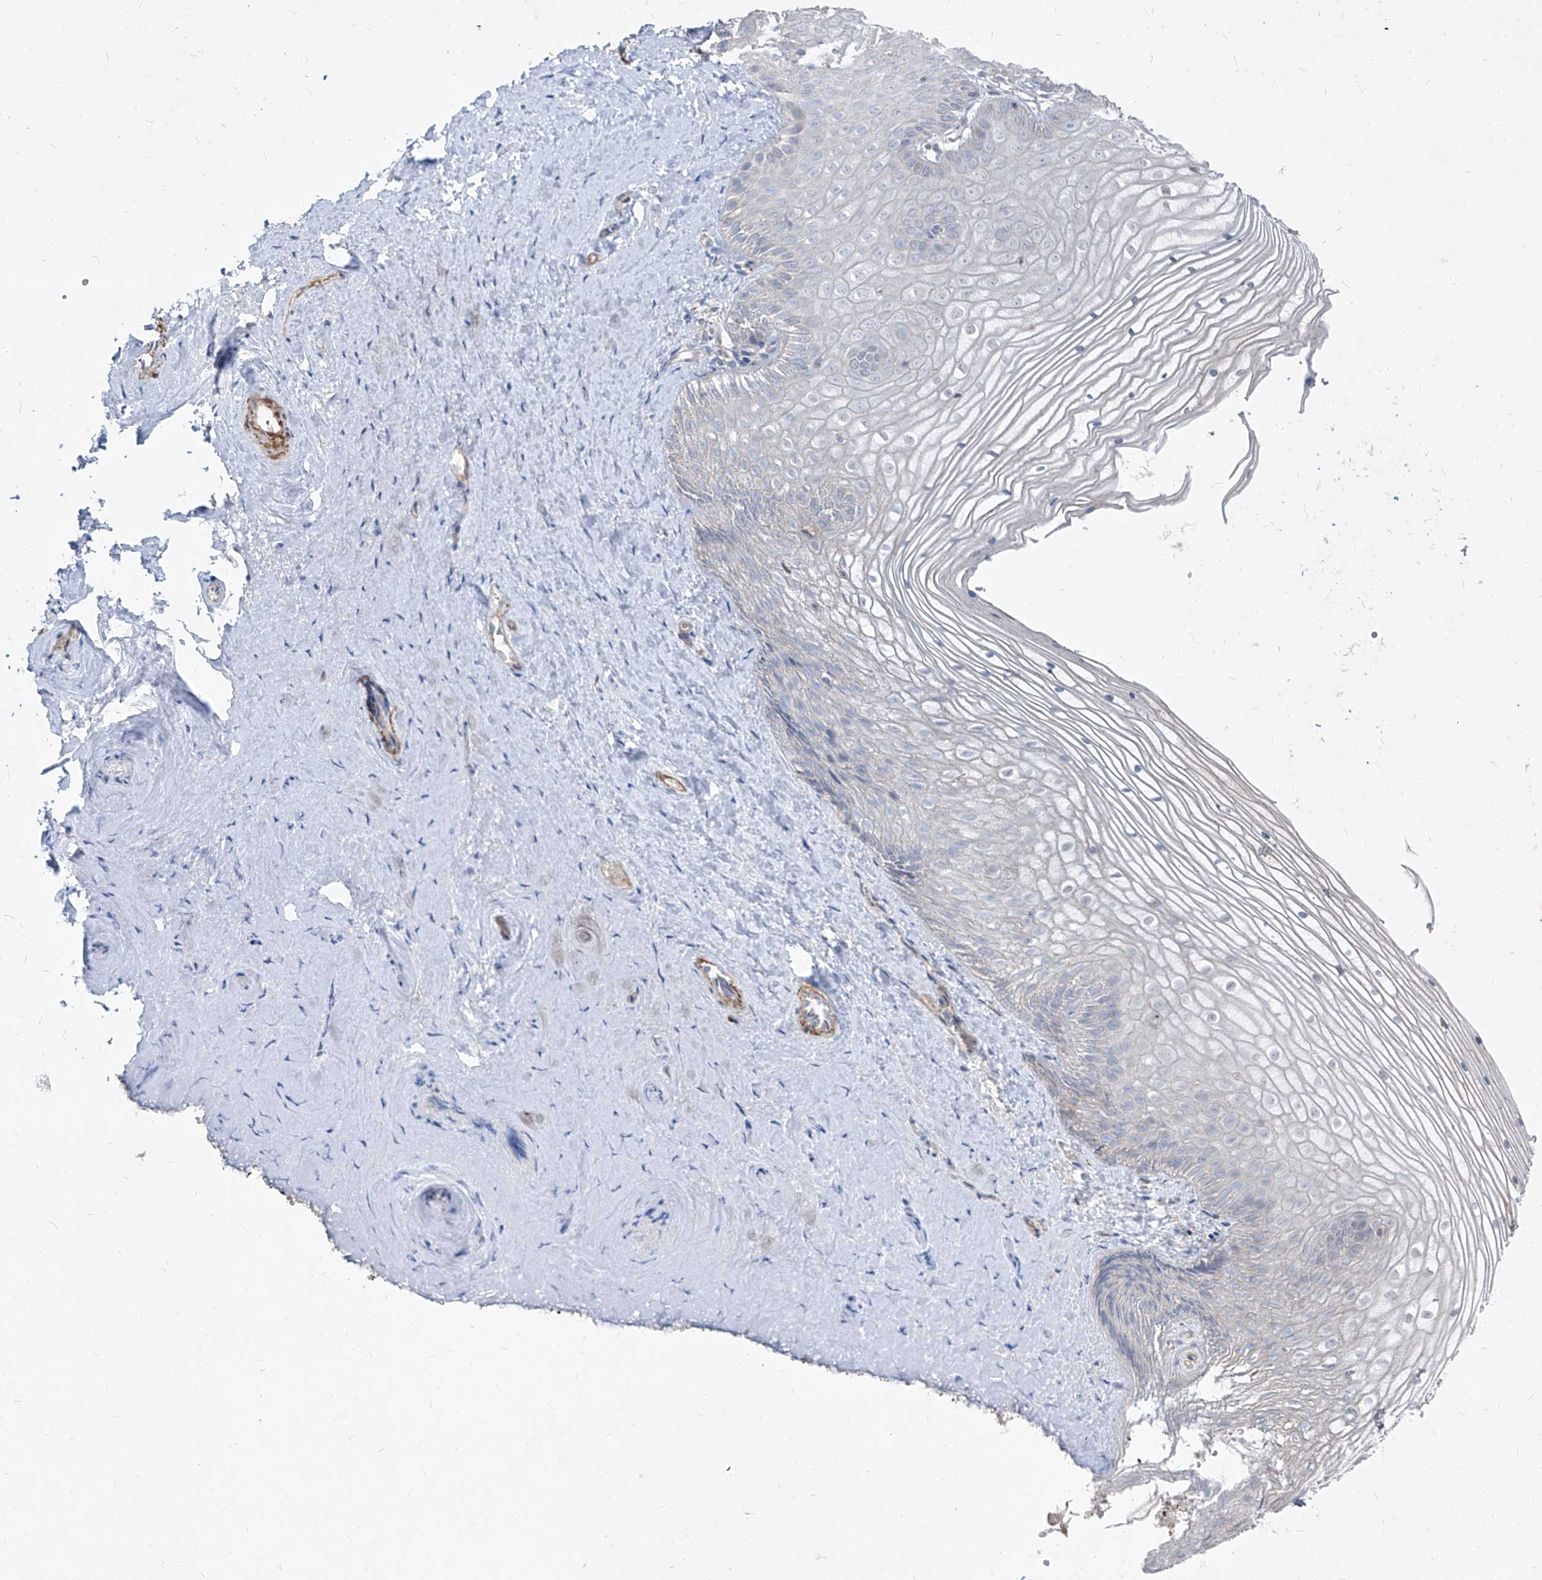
{"staining": {"intensity": "negative", "quantity": "none", "location": "none"}, "tissue": "vagina", "cell_type": "Squamous epithelial cells", "image_type": "normal", "snomed": [{"axis": "morphology", "description": "Normal tissue, NOS"}, {"axis": "topography", "description": "Vagina"}, {"axis": "topography", "description": "Cervix"}], "caption": "Immunohistochemistry (IHC) of unremarkable vagina shows no staining in squamous epithelial cells.", "gene": "UFD1", "patient": {"sex": "female", "age": 40}}